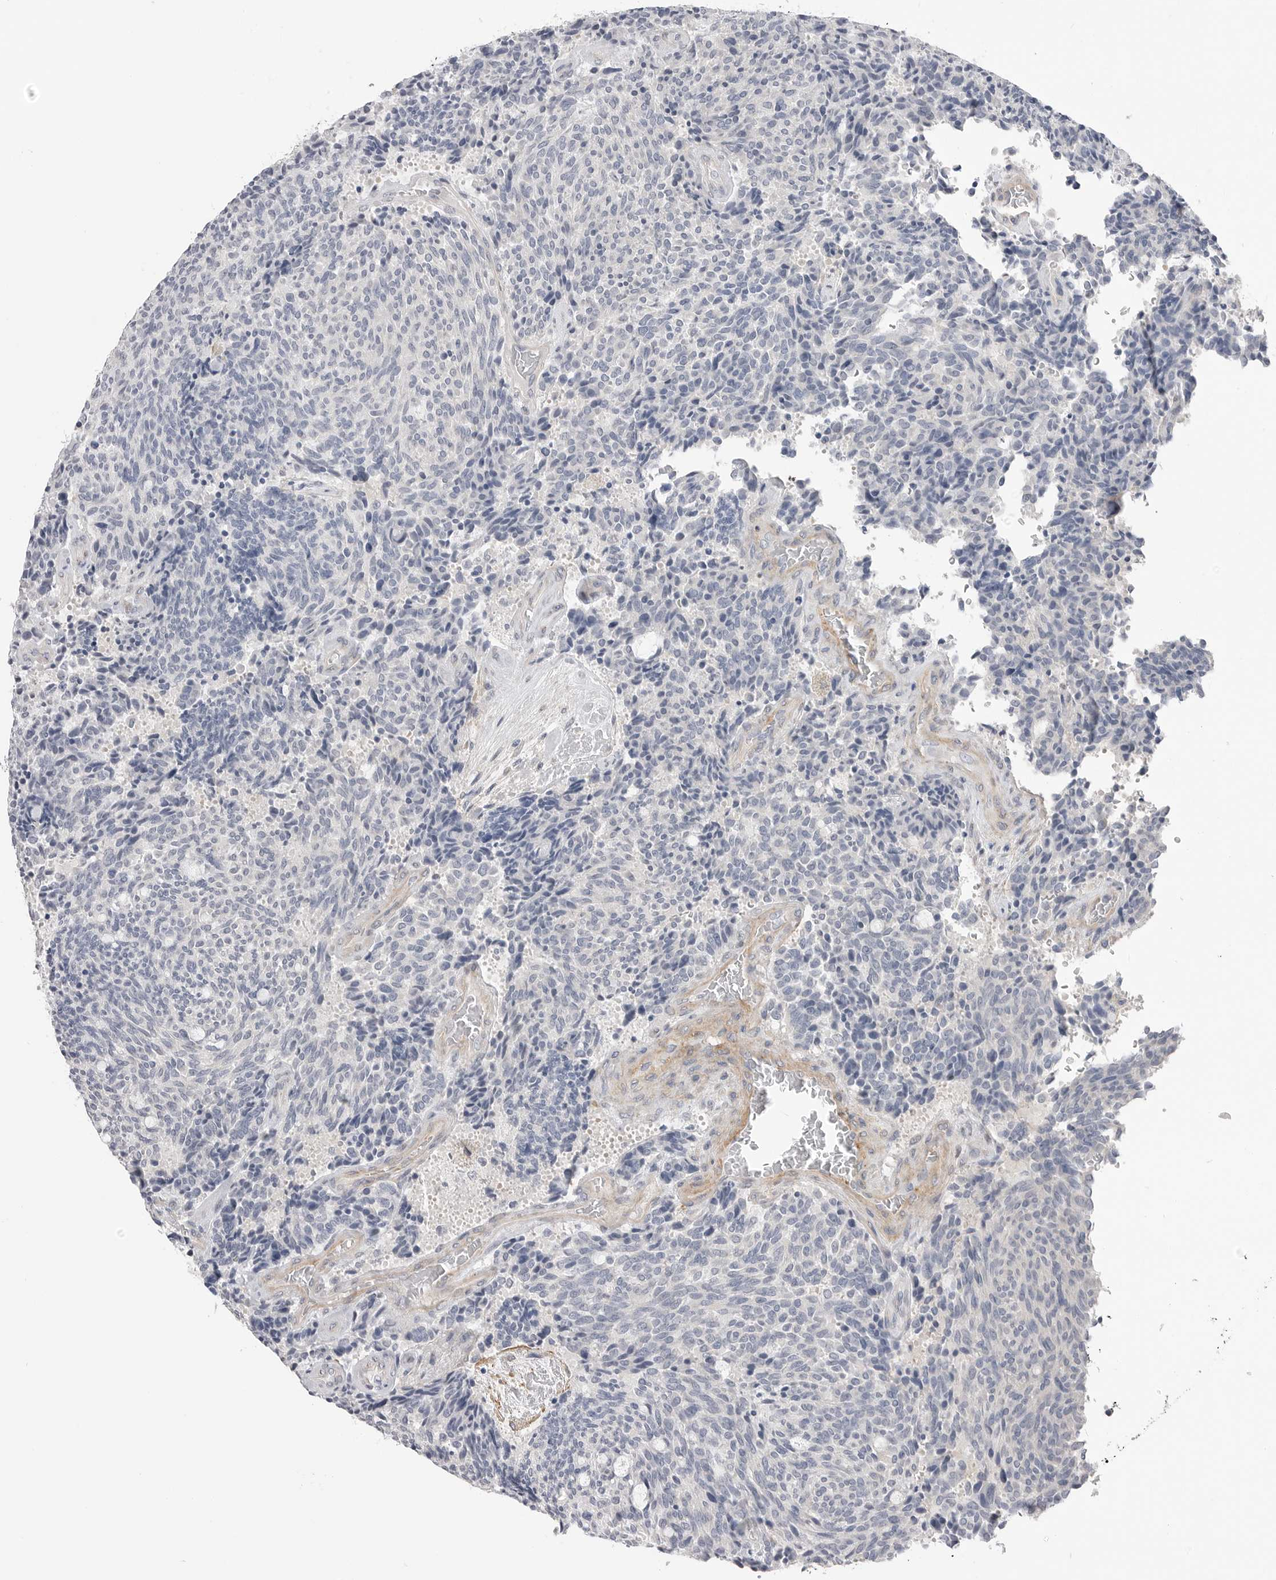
{"staining": {"intensity": "negative", "quantity": "none", "location": "none"}, "tissue": "carcinoid", "cell_type": "Tumor cells", "image_type": "cancer", "snomed": [{"axis": "morphology", "description": "Carcinoid, malignant, NOS"}, {"axis": "topography", "description": "Pancreas"}], "caption": "An immunohistochemistry (IHC) micrograph of carcinoid (malignant) is shown. There is no staining in tumor cells of carcinoid (malignant). (DAB IHC, high magnification).", "gene": "AKAP12", "patient": {"sex": "female", "age": 54}}